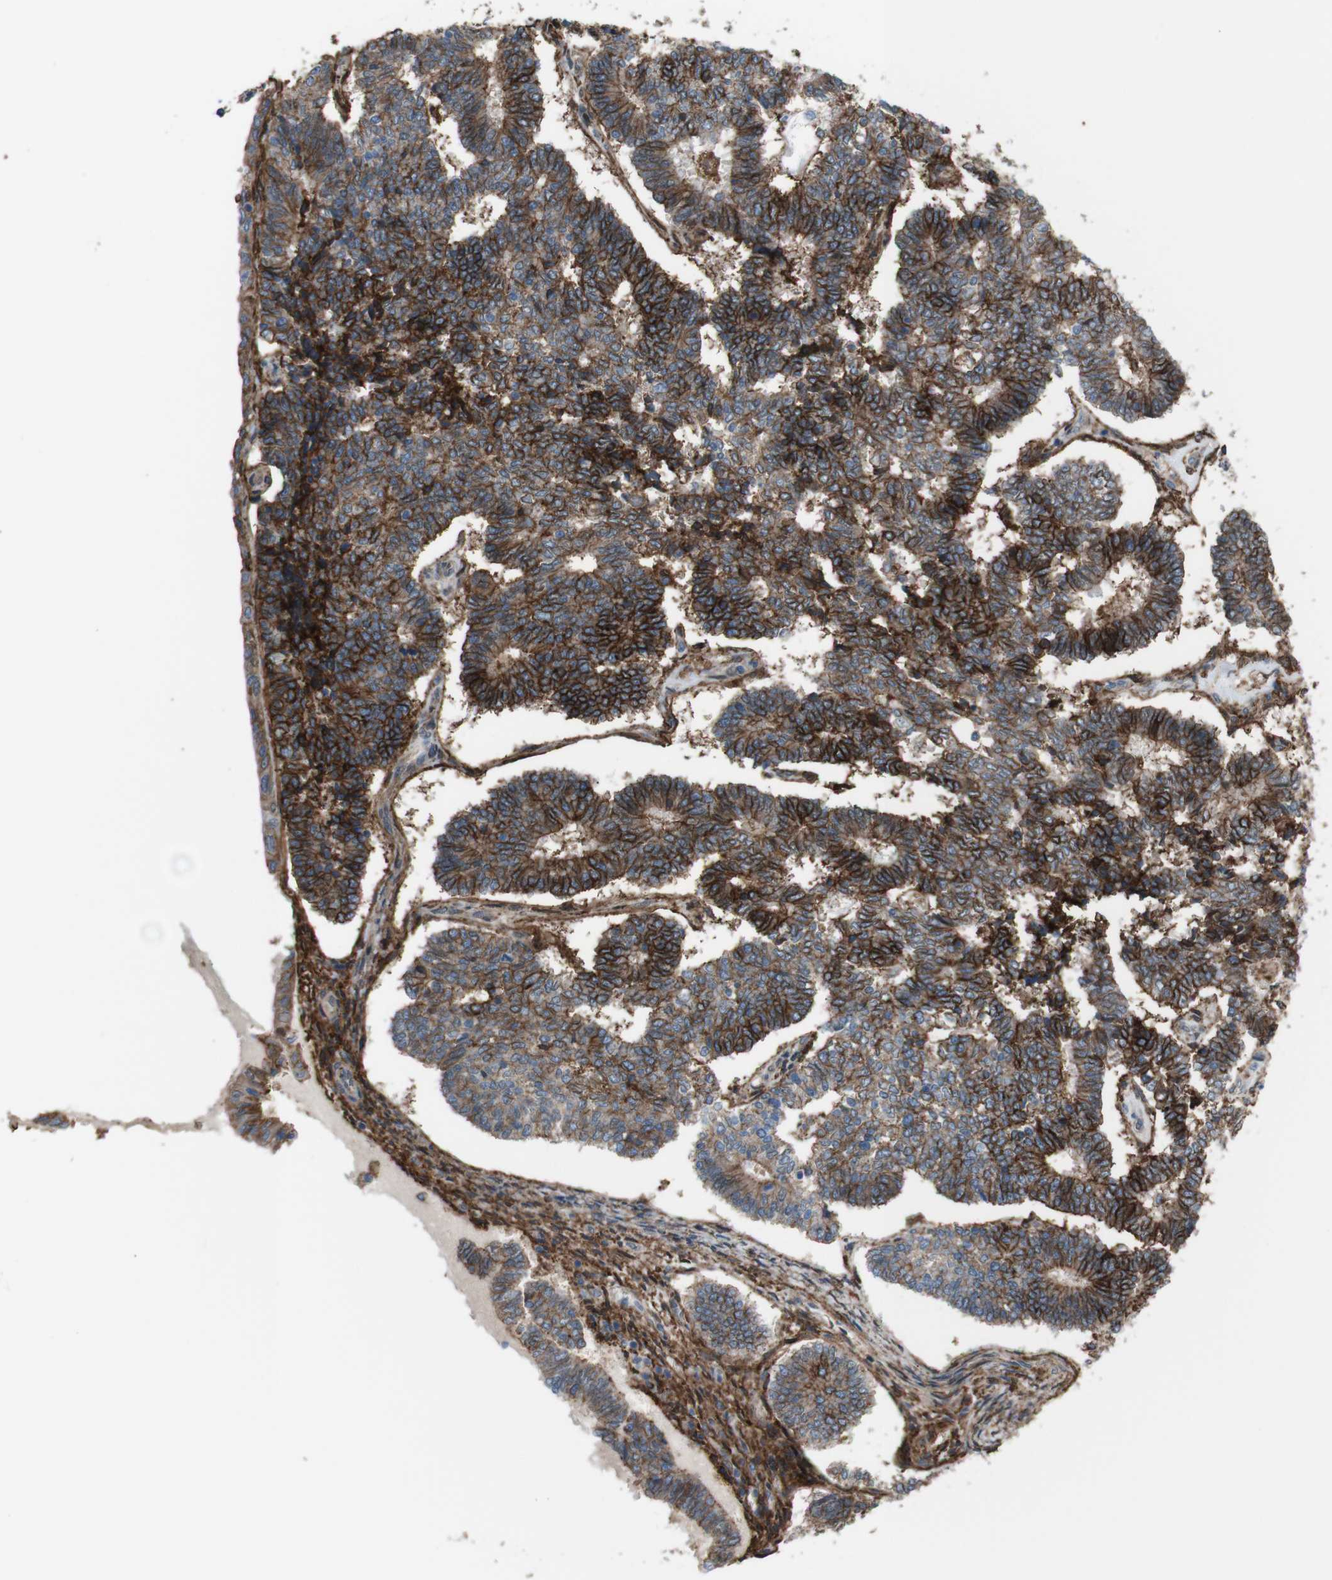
{"staining": {"intensity": "strong", "quantity": "25%-75%", "location": "cytoplasmic/membranous"}, "tissue": "endometrial cancer", "cell_type": "Tumor cells", "image_type": "cancer", "snomed": [{"axis": "morphology", "description": "Adenocarcinoma, NOS"}, {"axis": "topography", "description": "Endometrium"}], "caption": "There is high levels of strong cytoplasmic/membranous positivity in tumor cells of endometrial cancer (adenocarcinoma), as demonstrated by immunohistochemical staining (brown color).", "gene": "ATP2B1", "patient": {"sex": "female", "age": 70}}